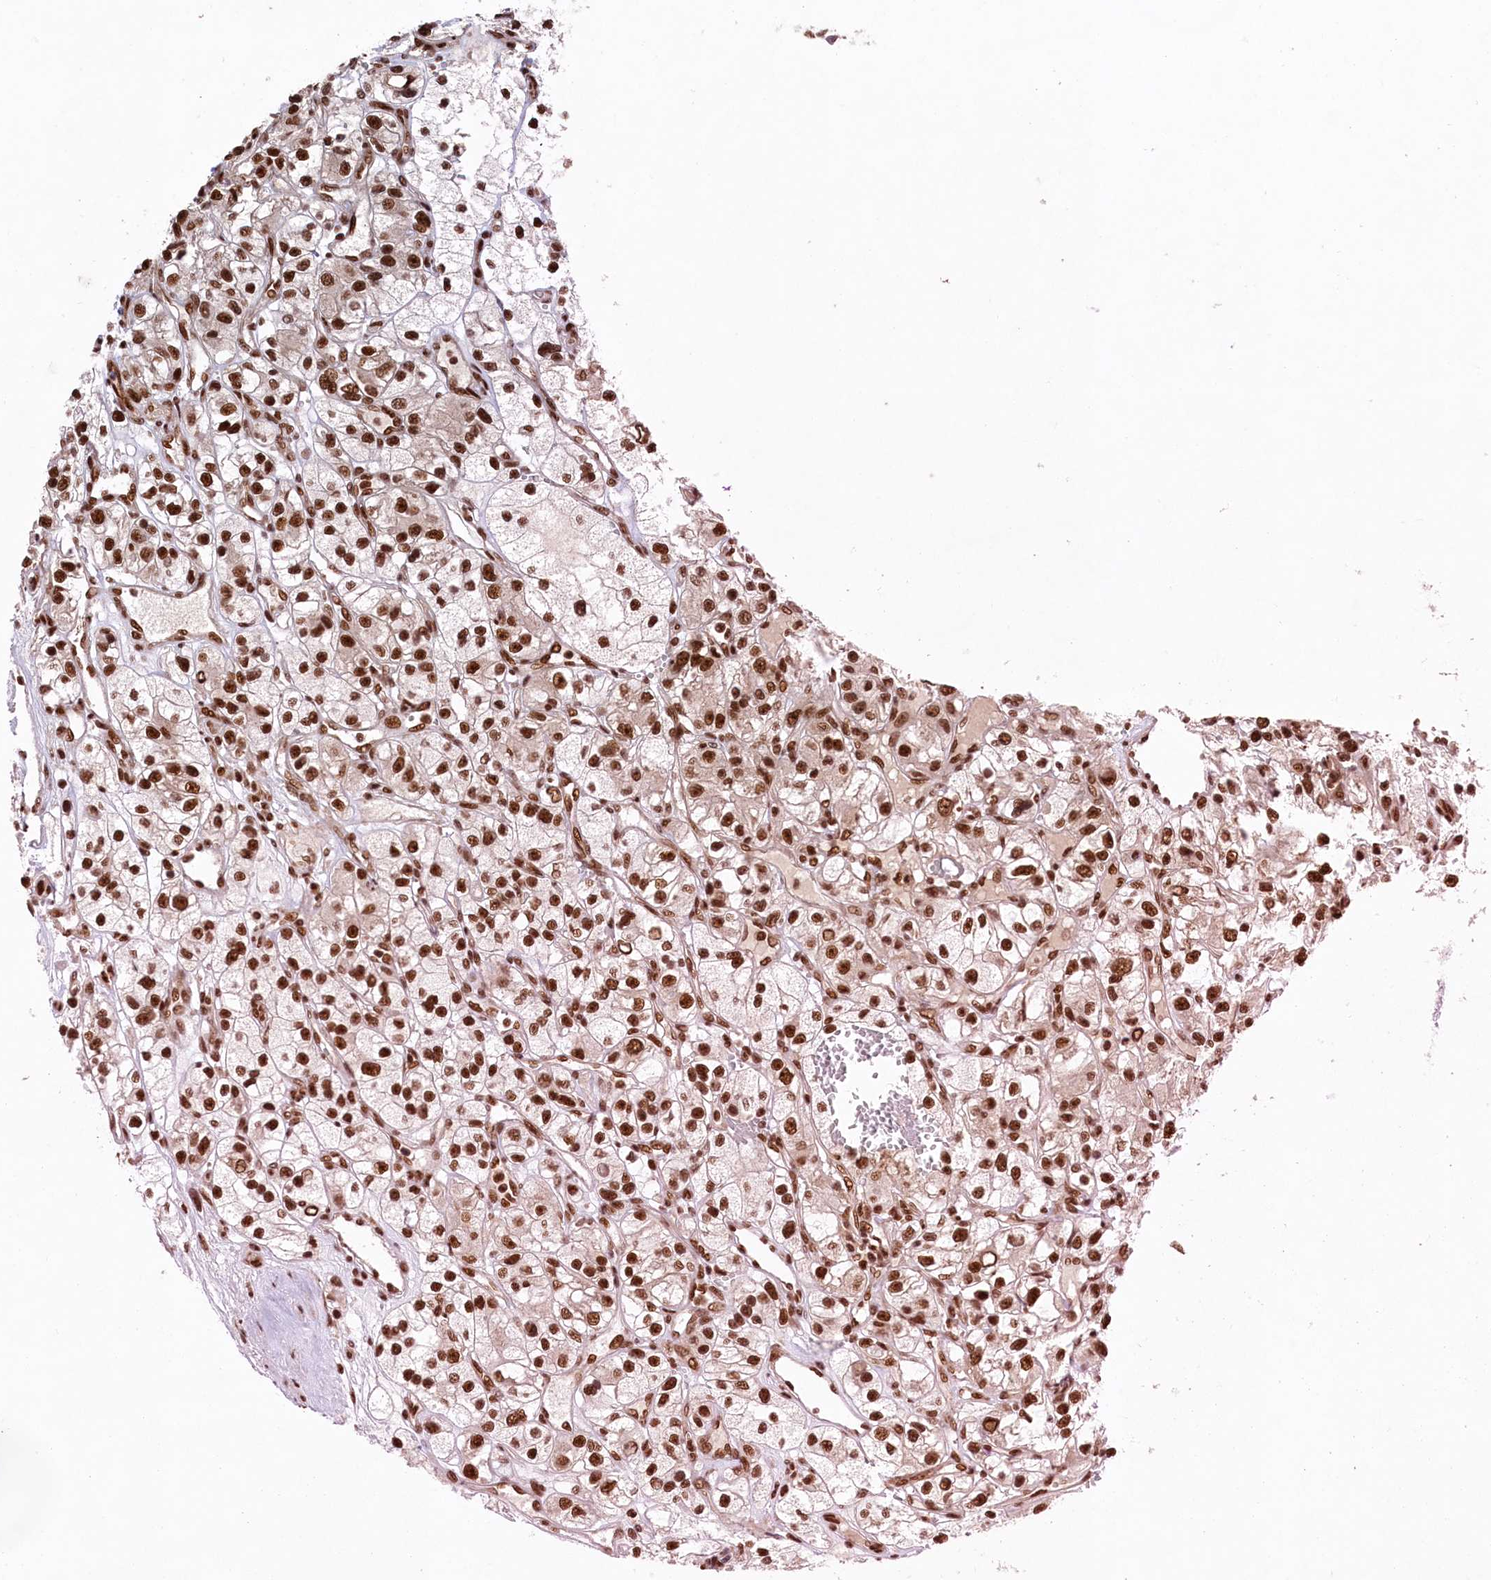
{"staining": {"intensity": "strong", "quantity": ">75%", "location": "nuclear"}, "tissue": "renal cancer", "cell_type": "Tumor cells", "image_type": "cancer", "snomed": [{"axis": "morphology", "description": "Adenocarcinoma, NOS"}, {"axis": "topography", "description": "Kidney"}], "caption": "Protein staining exhibits strong nuclear staining in approximately >75% of tumor cells in adenocarcinoma (renal). Using DAB (3,3'-diaminobenzidine) (brown) and hematoxylin (blue) stains, captured at high magnification using brightfield microscopy.", "gene": "PRPF31", "patient": {"sex": "female", "age": 57}}